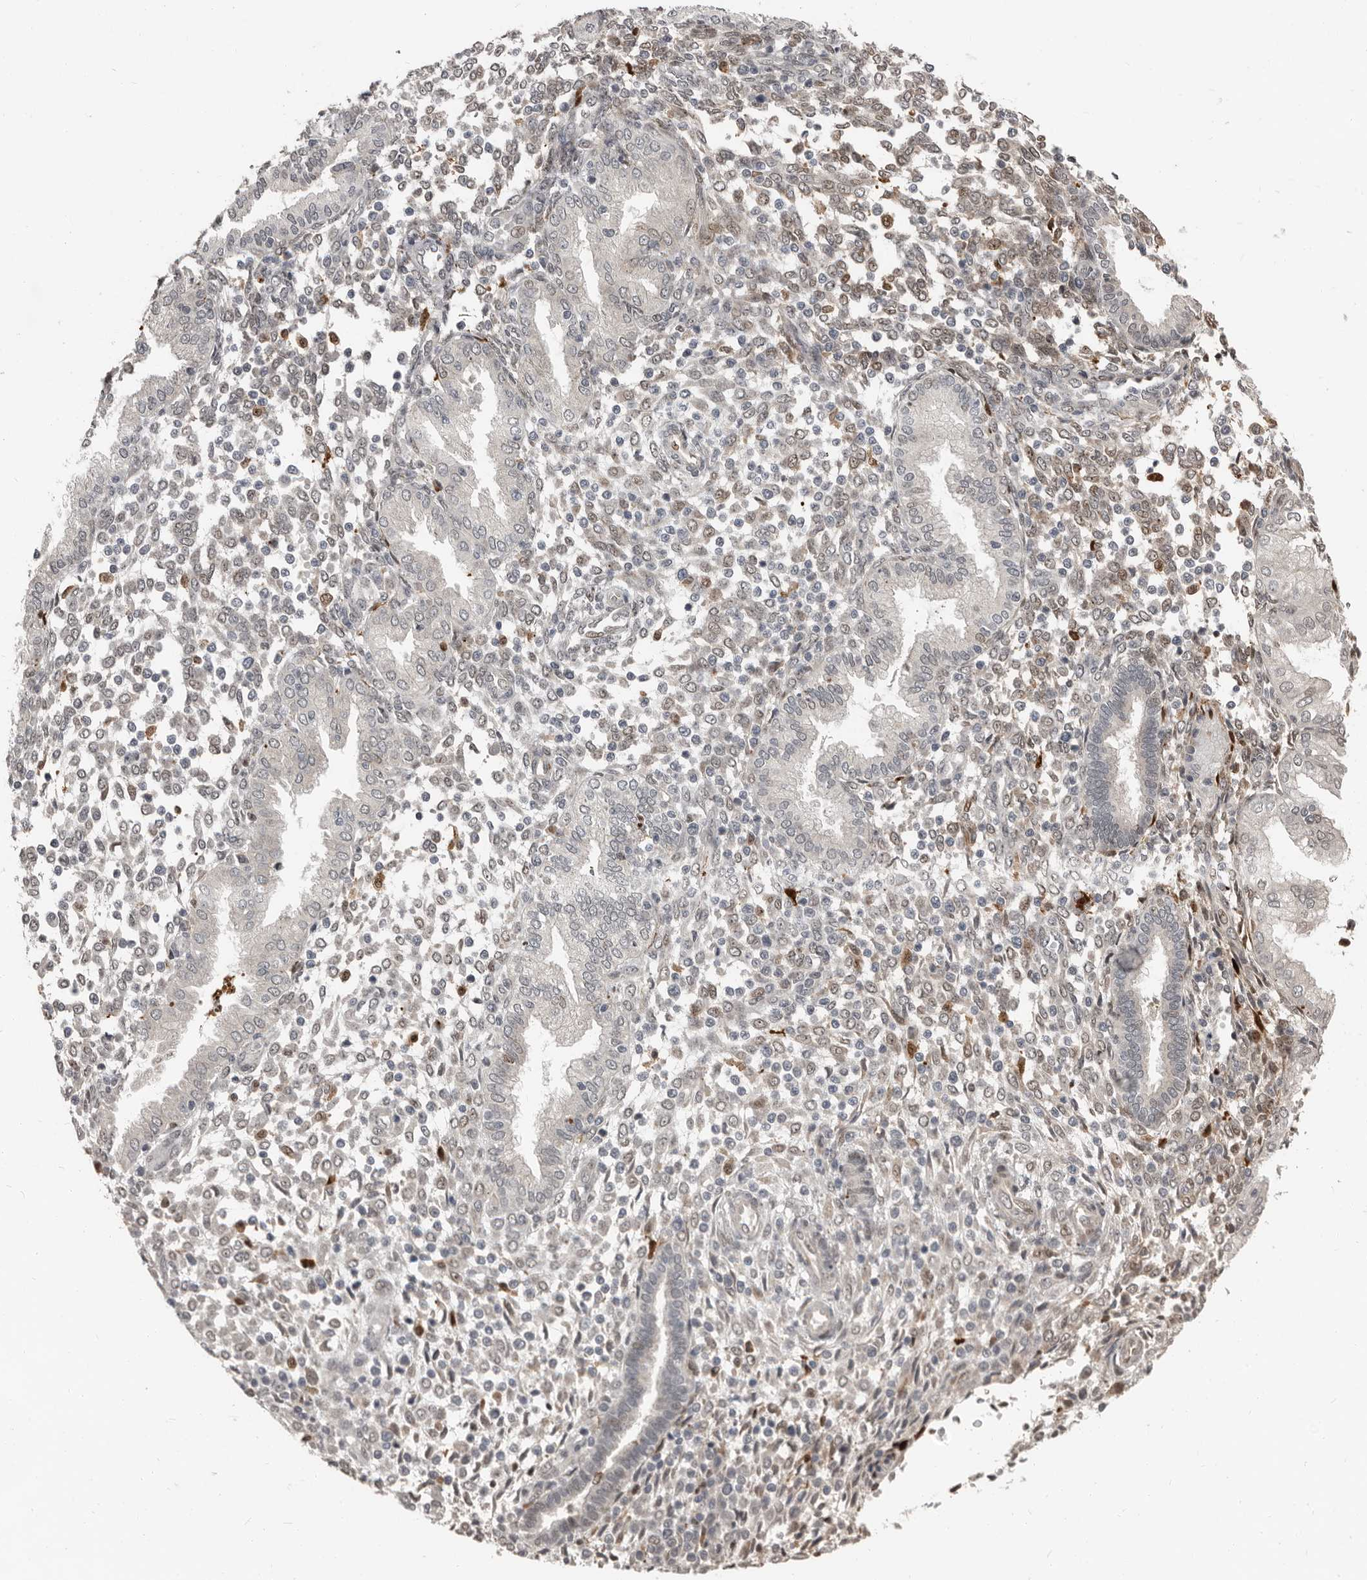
{"staining": {"intensity": "moderate", "quantity": "<25%", "location": "nuclear"}, "tissue": "endometrium", "cell_type": "Cells in endometrial stroma", "image_type": "normal", "snomed": [{"axis": "morphology", "description": "Normal tissue, NOS"}, {"axis": "topography", "description": "Endometrium"}], "caption": "Immunohistochemical staining of unremarkable human endometrium reveals low levels of moderate nuclear expression in about <25% of cells in endometrial stroma.", "gene": "APOL6", "patient": {"sex": "female", "age": 53}}